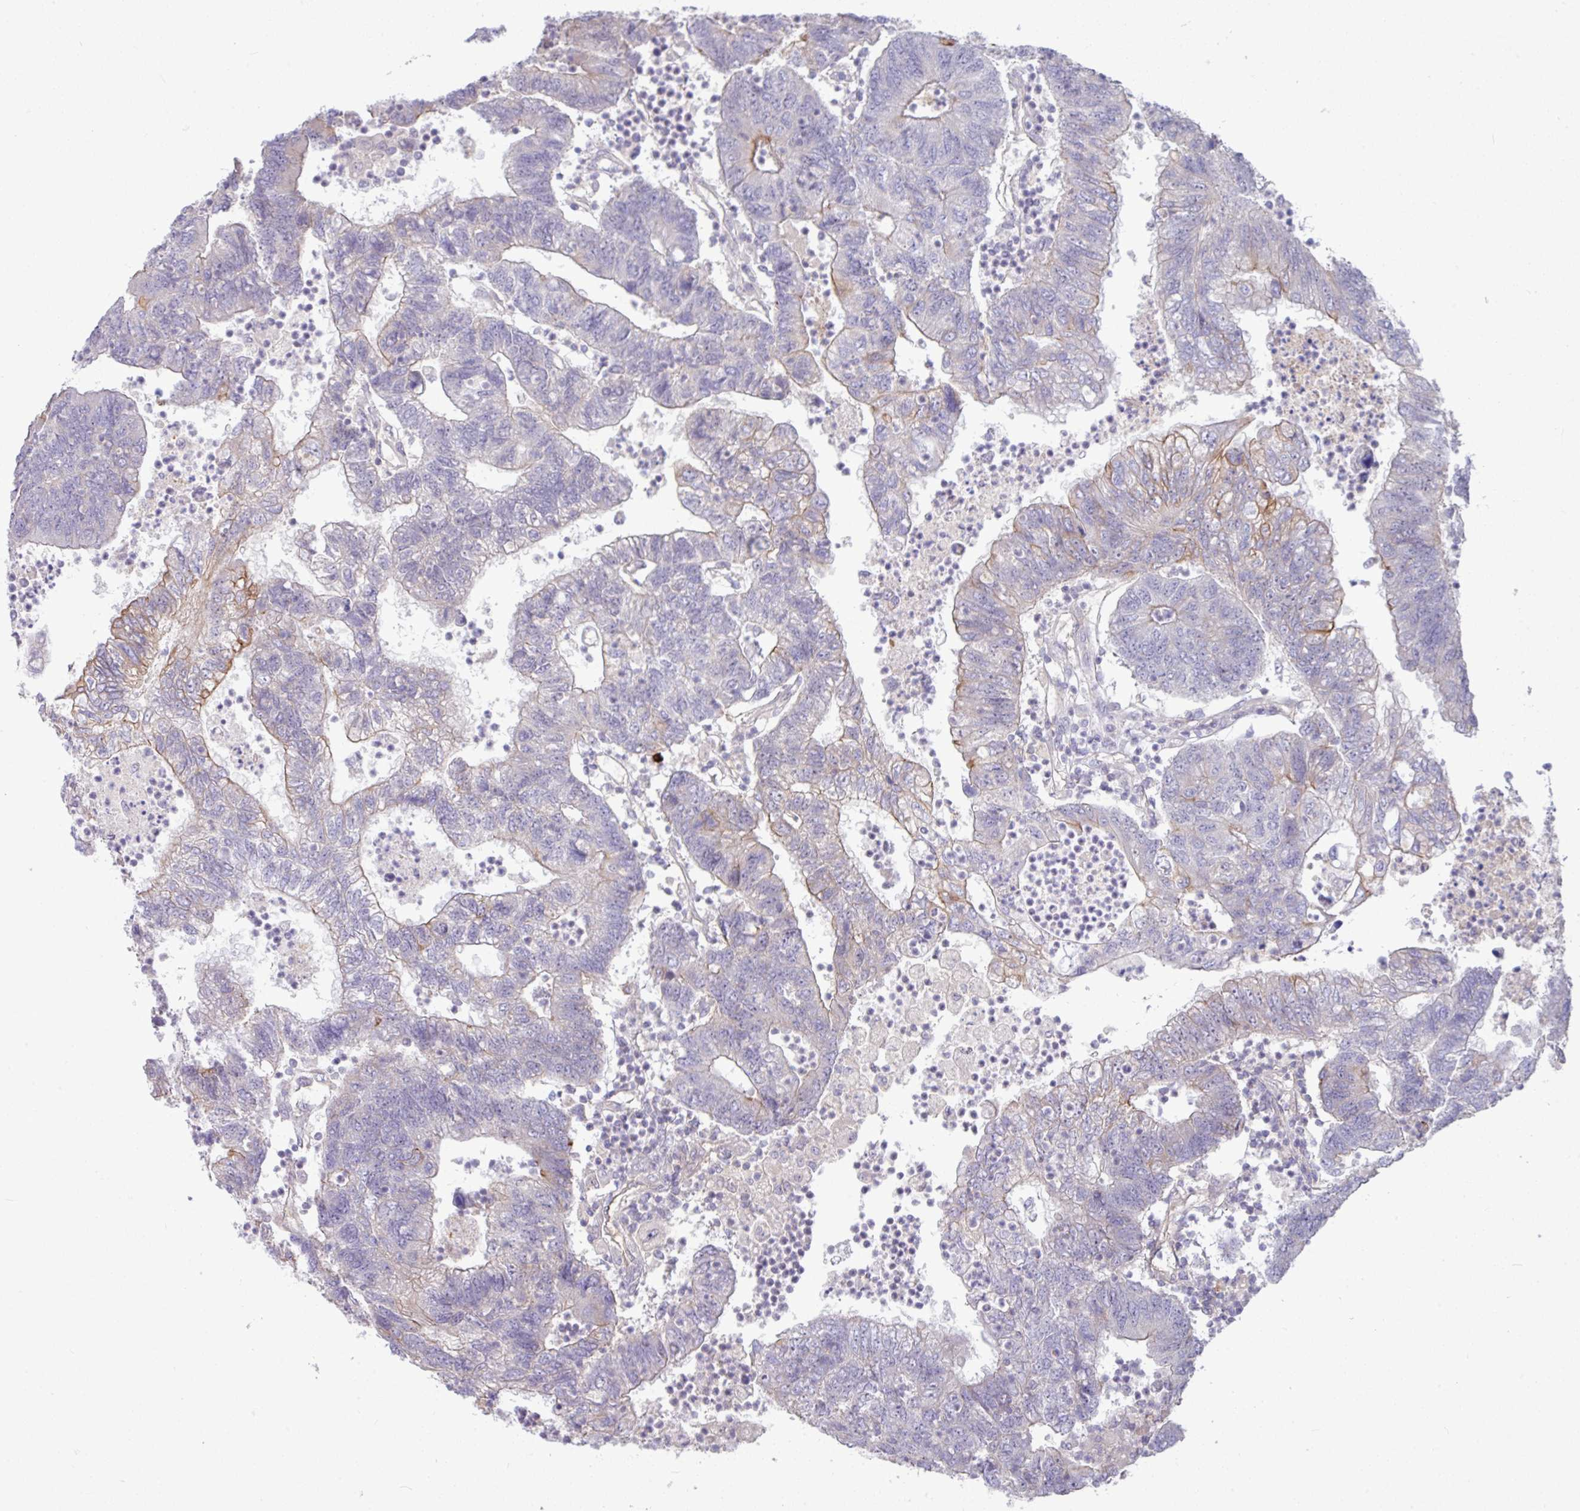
{"staining": {"intensity": "moderate", "quantity": "<25%", "location": "cytoplasmic/membranous"}, "tissue": "colorectal cancer", "cell_type": "Tumor cells", "image_type": "cancer", "snomed": [{"axis": "morphology", "description": "Adenocarcinoma, NOS"}, {"axis": "topography", "description": "Colon"}], "caption": "This image shows colorectal adenocarcinoma stained with immunohistochemistry to label a protein in brown. The cytoplasmic/membranous of tumor cells show moderate positivity for the protein. Nuclei are counter-stained blue.", "gene": "B4GALNT4", "patient": {"sex": "female", "age": 48}}